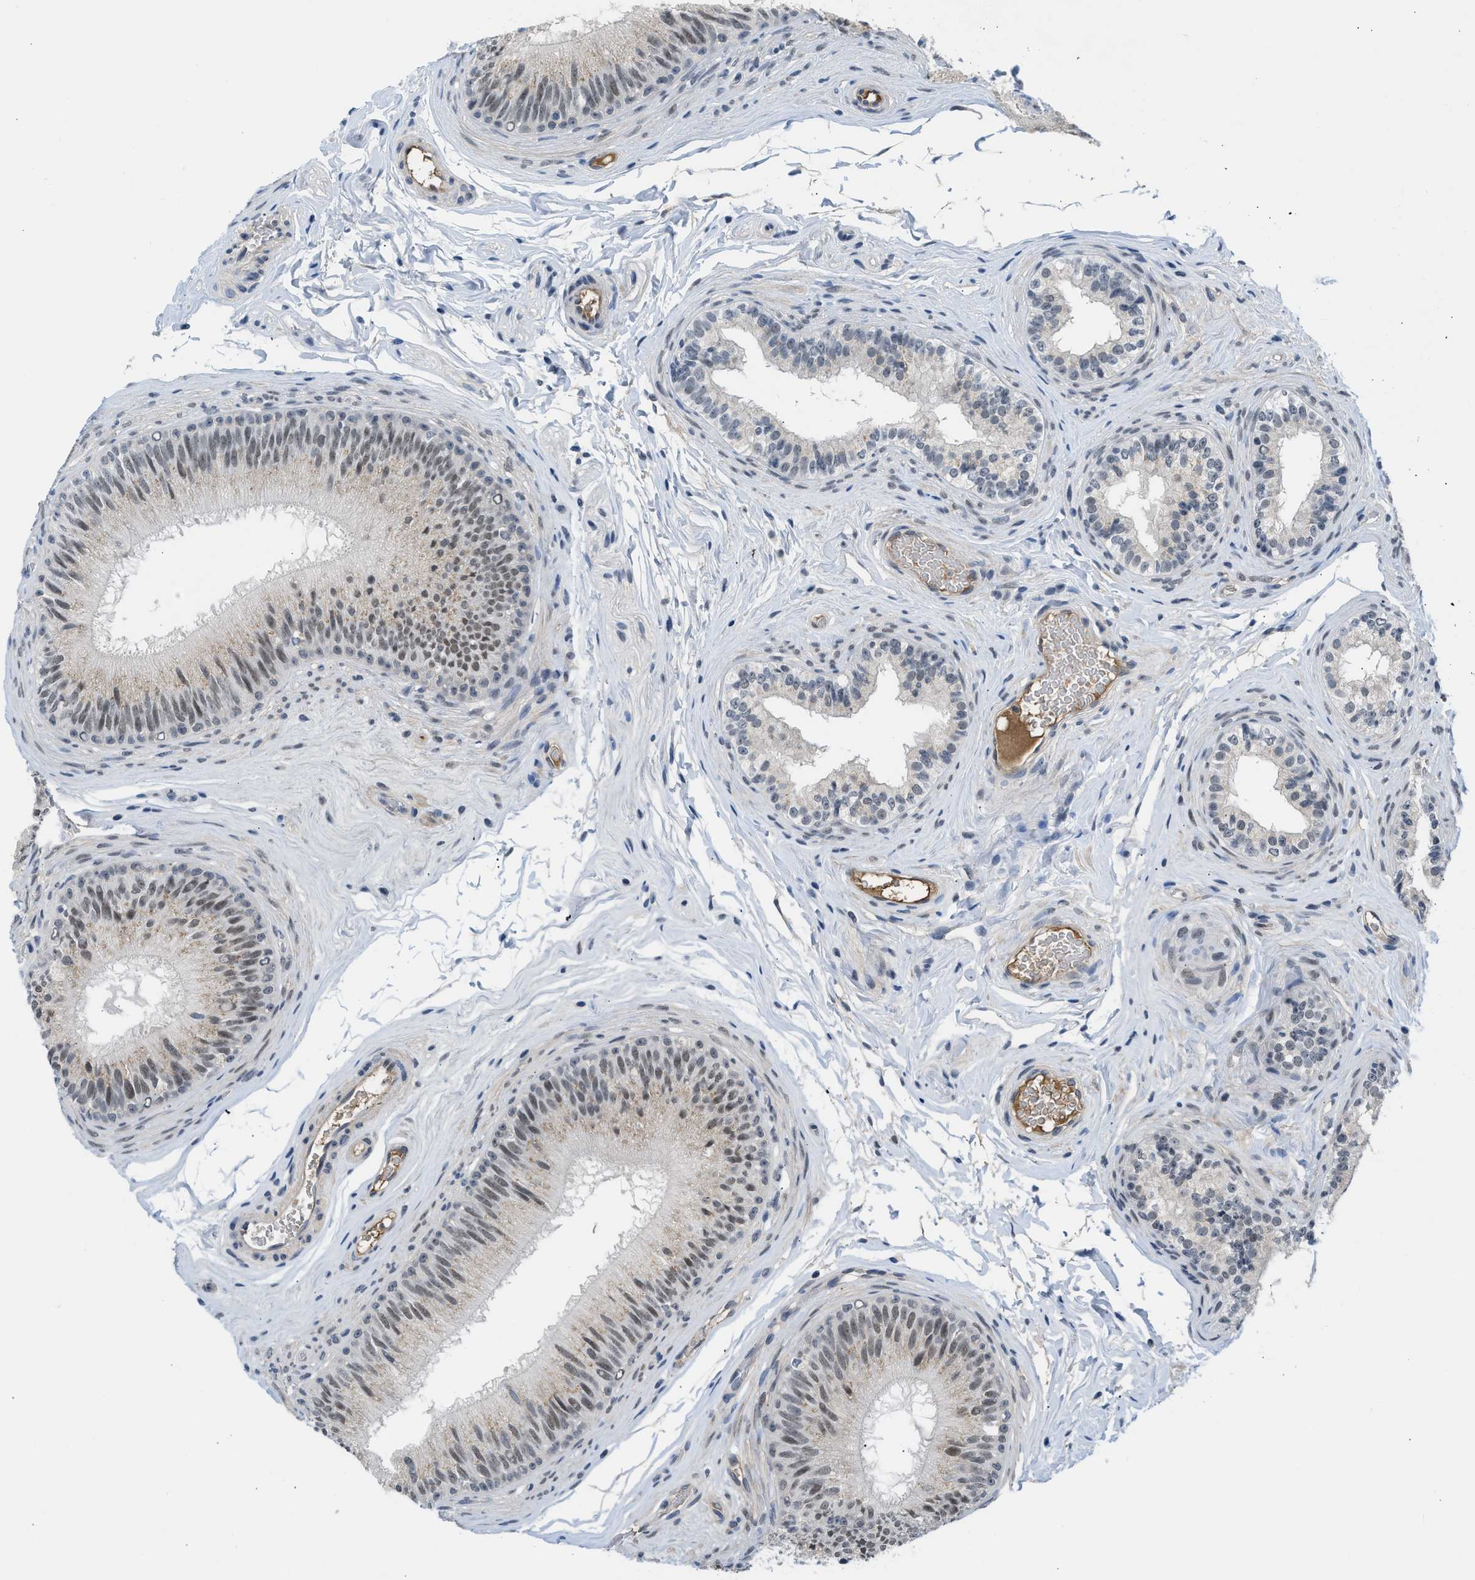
{"staining": {"intensity": "moderate", "quantity": ">75%", "location": "nuclear"}, "tissue": "epididymis", "cell_type": "Glandular cells", "image_type": "normal", "snomed": [{"axis": "morphology", "description": "Normal tissue, NOS"}, {"axis": "topography", "description": "Testis"}, {"axis": "topography", "description": "Epididymis"}], "caption": "A high-resolution image shows immunohistochemistry staining of normal epididymis, which displays moderate nuclear expression in about >75% of glandular cells. (Brightfield microscopy of DAB IHC at high magnification).", "gene": "TERF2IP", "patient": {"sex": "male", "age": 36}}